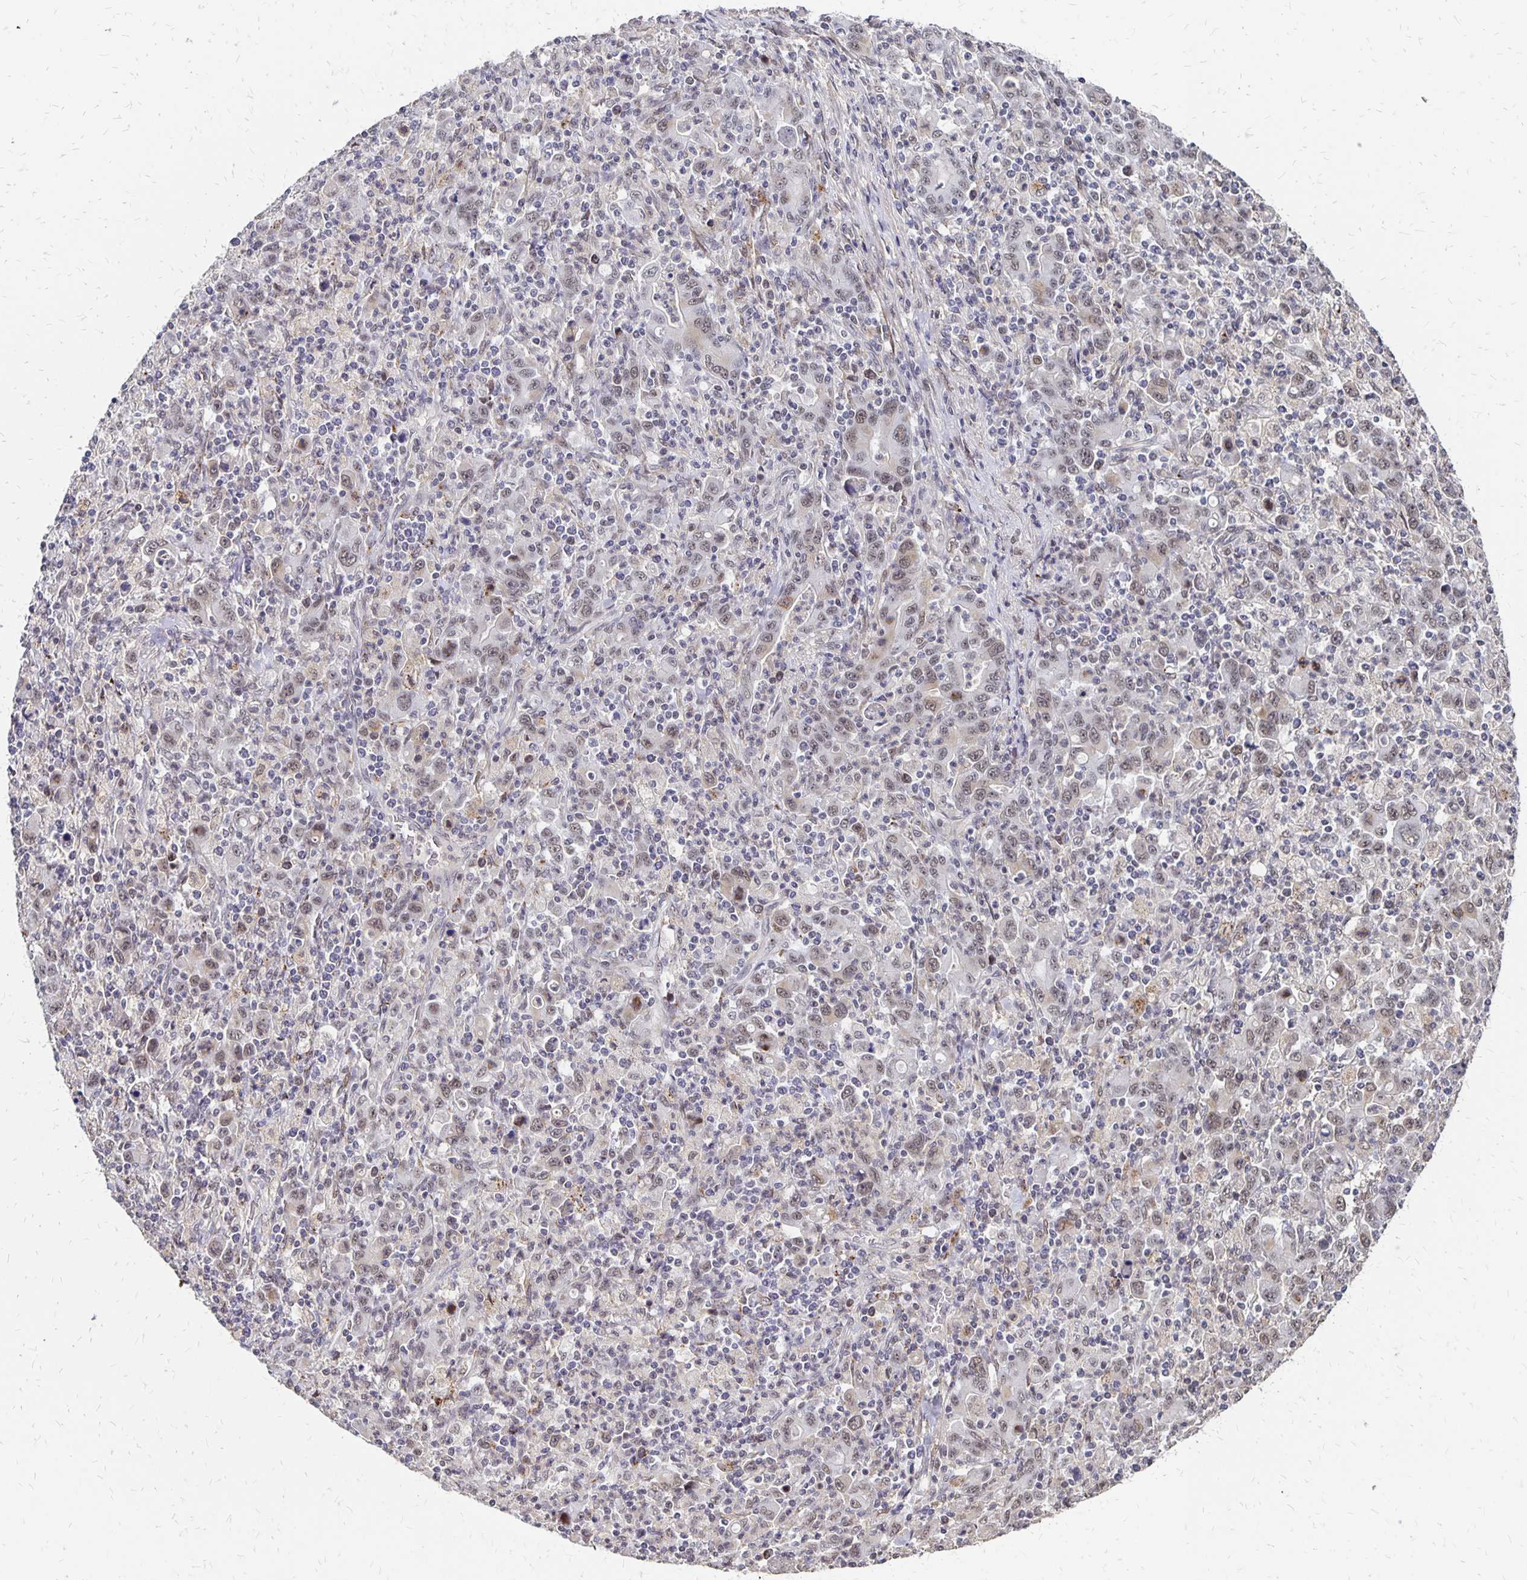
{"staining": {"intensity": "weak", "quantity": "25%-75%", "location": "nuclear"}, "tissue": "stomach cancer", "cell_type": "Tumor cells", "image_type": "cancer", "snomed": [{"axis": "morphology", "description": "Adenocarcinoma, NOS"}, {"axis": "topography", "description": "Stomach, upper"}], "caption": "The image exhibits immunohistochemical staining of stomach cancer (adenocarcinoma). There is weak nuclear staining is seen in approximately 25%-75% of tumor cells.", "gene": "CLASRP", "patient": {"sex": "male", "age": 69}}